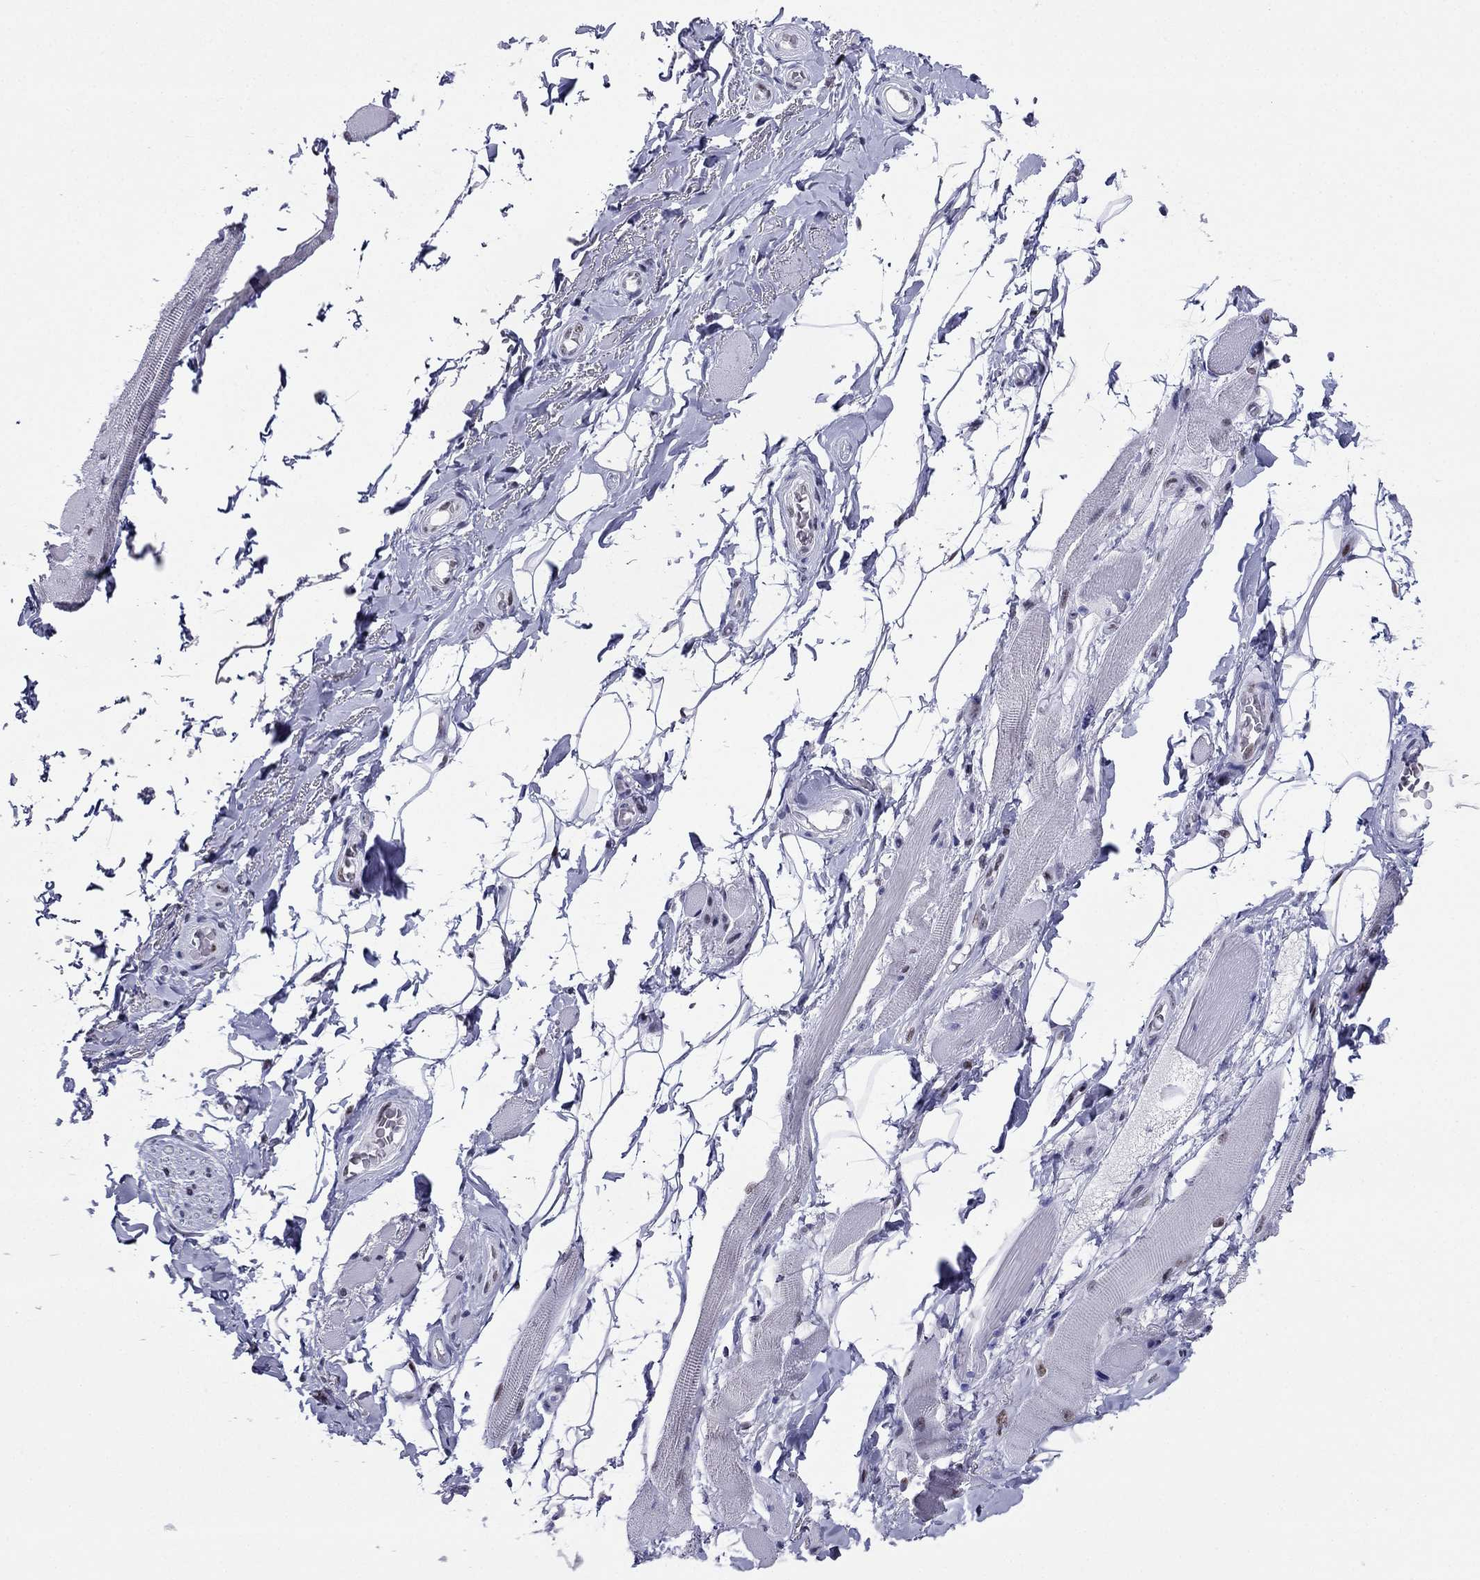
{"staining": {"intensity": "negative", "quantity": "none", "location": "none"}, "tissue": "adipose tissue", "cell_type": "Adipocytes", "image_type": "normal", "snomed": [{"axis": "morphology", "description": "Normal tissue, NOS"}, {"axis": "topography", "description": "Anal"}, {"axis": "topography", "description": "Peripheral nerve tissue"}], "caption": "High power microscopy photomicrograph of an immunohistochemistry photomicrograph of unremarkable adipose tissue, revealing no significant expression in adipocytes.", "gene": "PPM1G", "patient": {"sex": "male", "age": 53}}